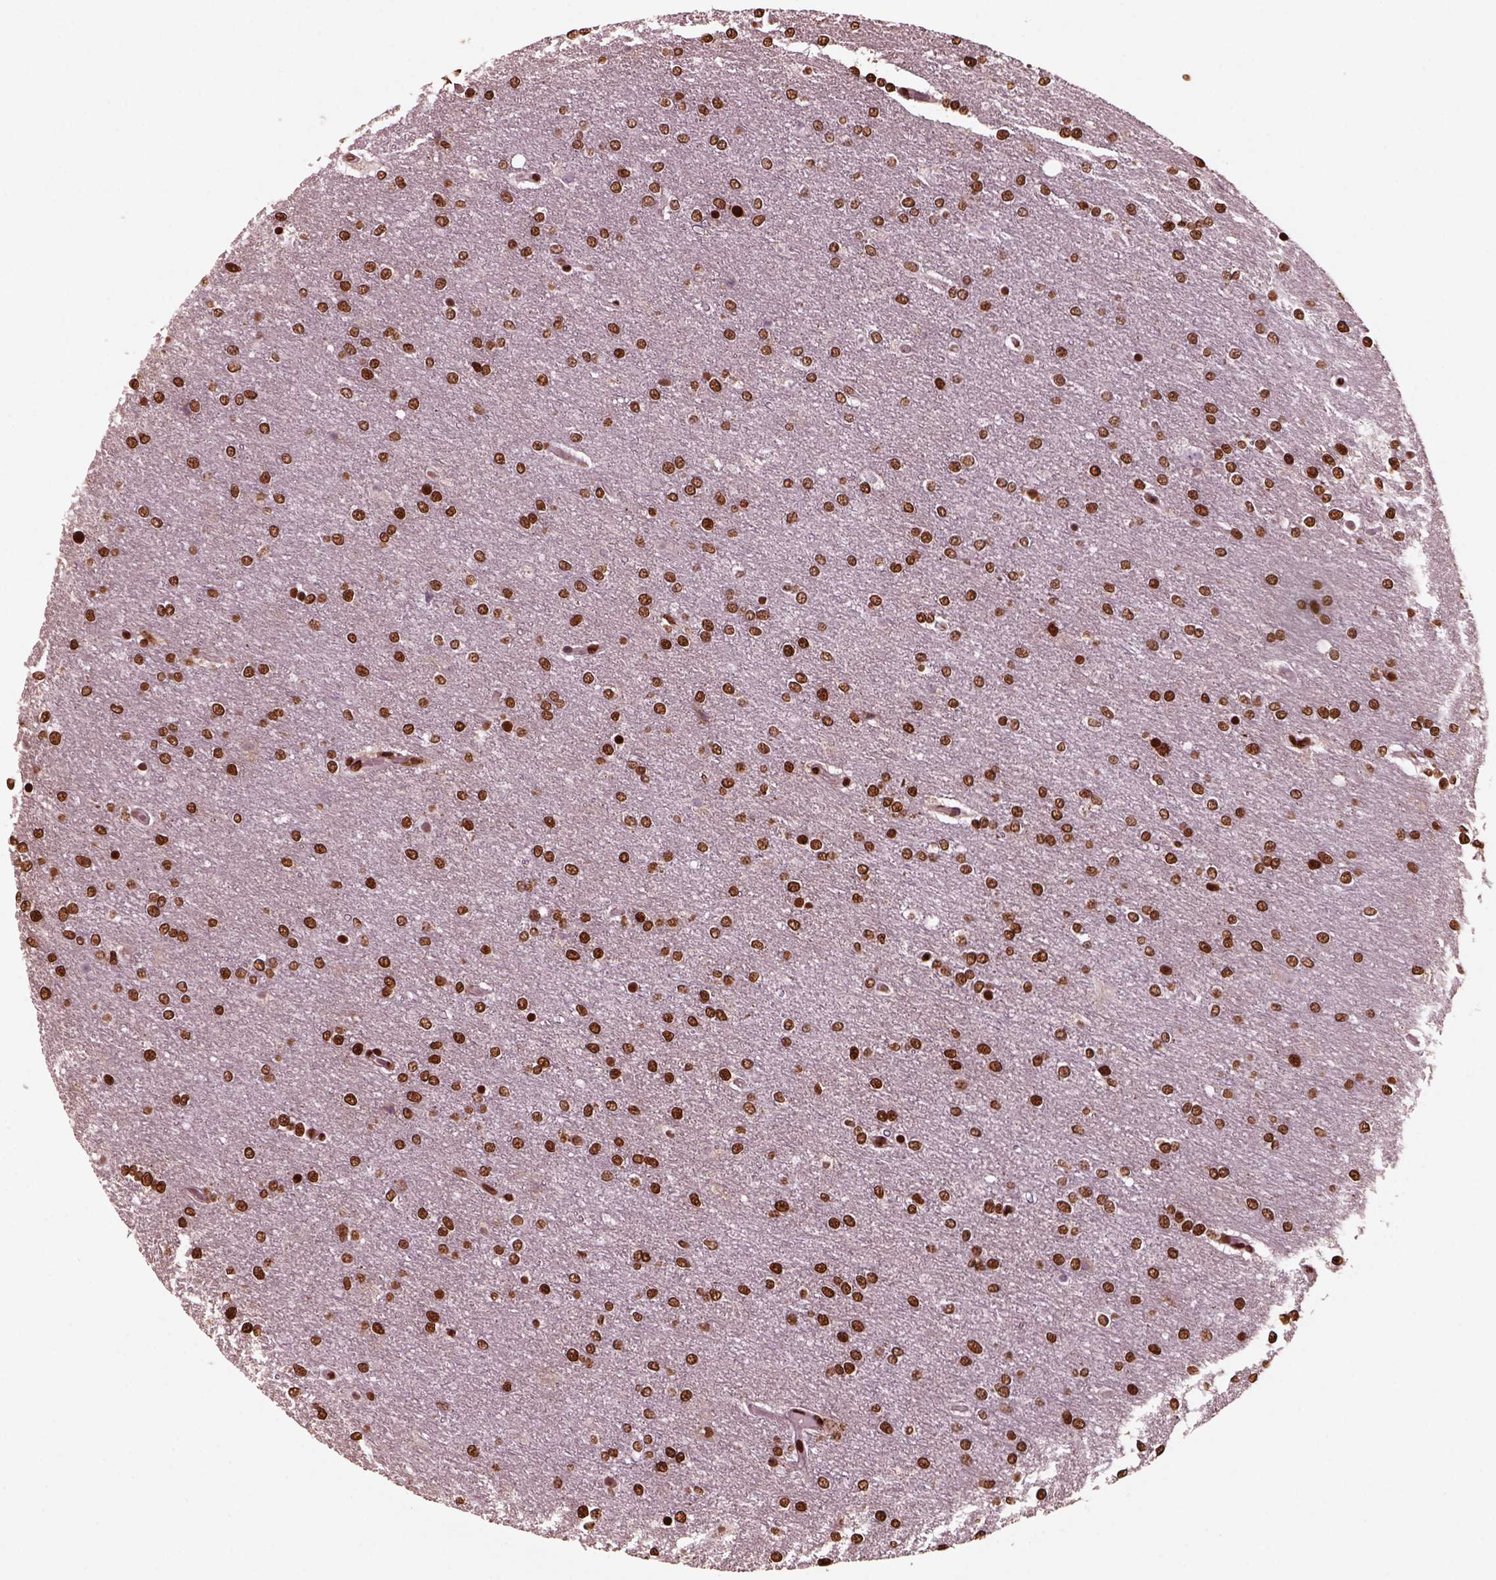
{"staining": {"intensity": "strong", "quantity": ">75%", "location": "nuclear"}, "tissue": "glioma", "cell_type": "Tumor cells", "image_type": "cancer", "snomed": [{"axis": "morphology", "description": "Glioma, malignant, High grade"}, {"axis": "topography", "description": "Brain"}], "caption": "This image reveals immunohistochemistry (IHC) staining of human malignant glioma (high-grade), with high strong nuclear staining in about >75% of tumor cells.", "gene": "NSD1", "patient": {"sex": "female", "age": 61}}